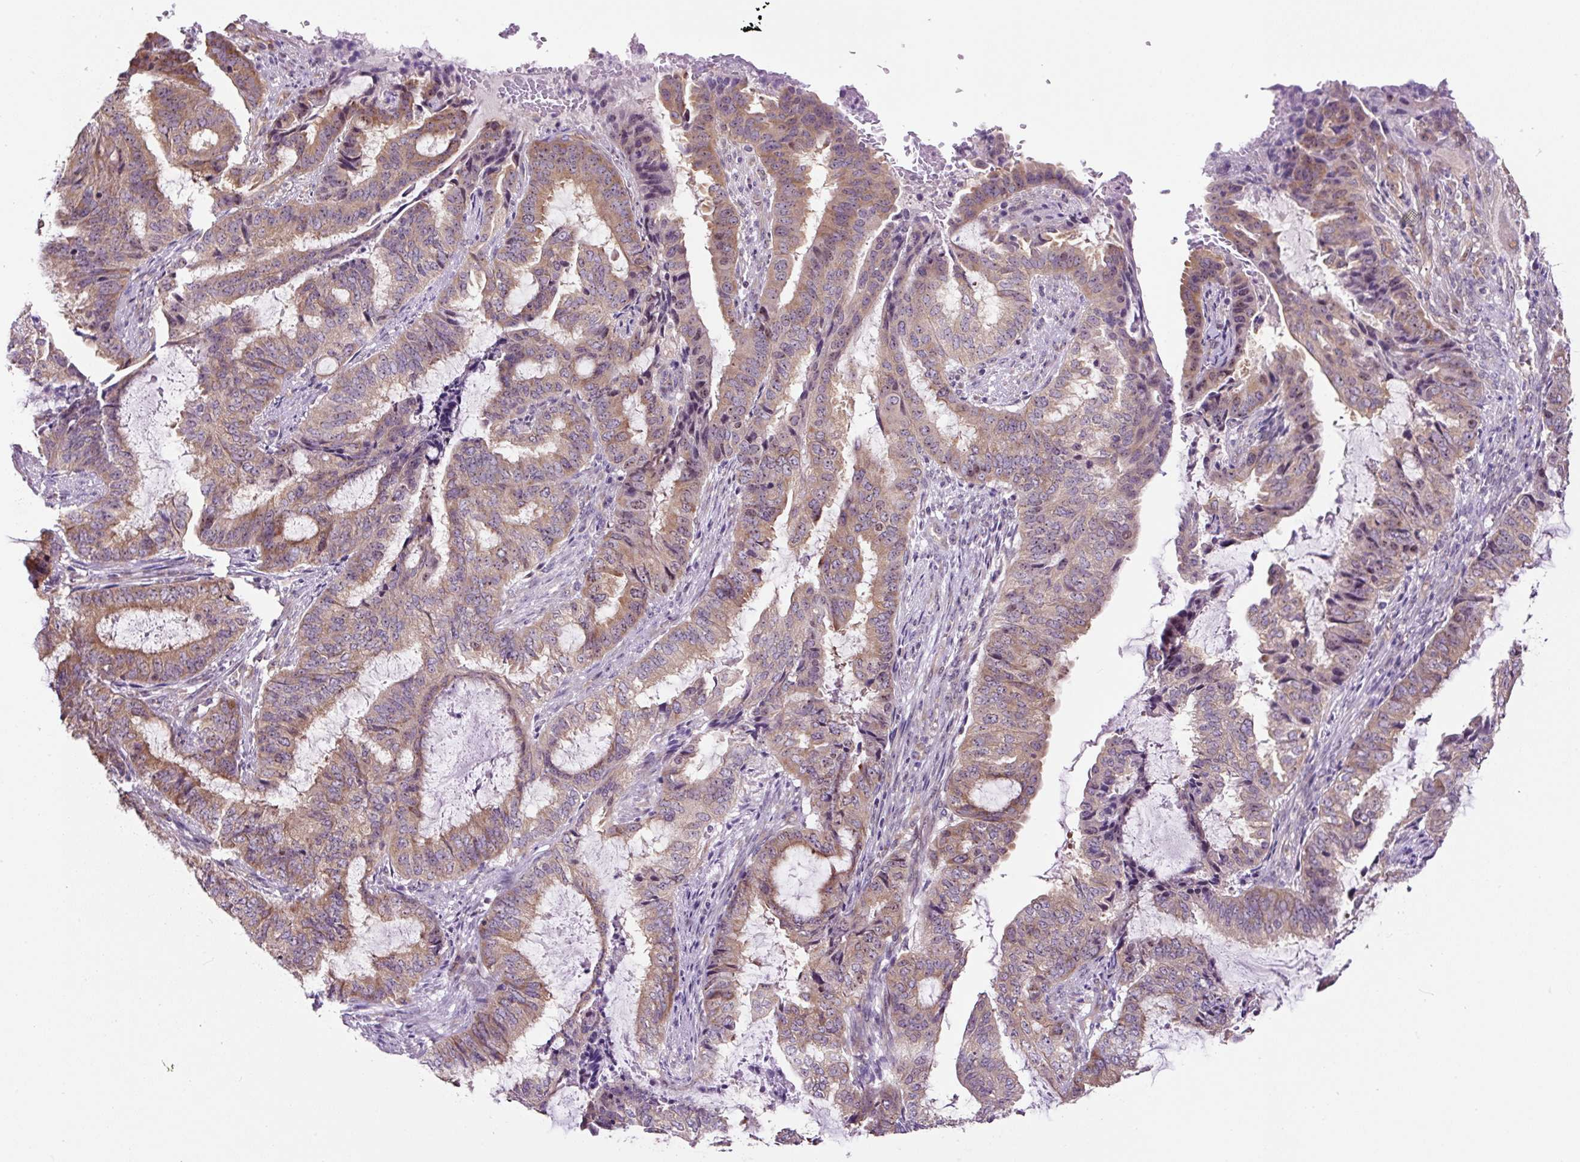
{"staining": {"intensity": "moderate", "quantity": "25%-75%", "location": "cytoplasmic/membranous"}, "tissue": "endometrial cancer", "cell_type": "Tumor cells", "image_type": "cancer", "snomed": [{"axis": "morphology", "description": "Adenocarcinoma, NOS"}, {"axis": "topography", "description": "Endometrium"}], "caption": "Tumor cells show medium levels of moderate cytoplasmic/membranous positivity in approximately 25%-75% of cells in endometrial adenocarcinoma.", "gene": "NOM1", "patient": {"sex": "female", "age": 51}}